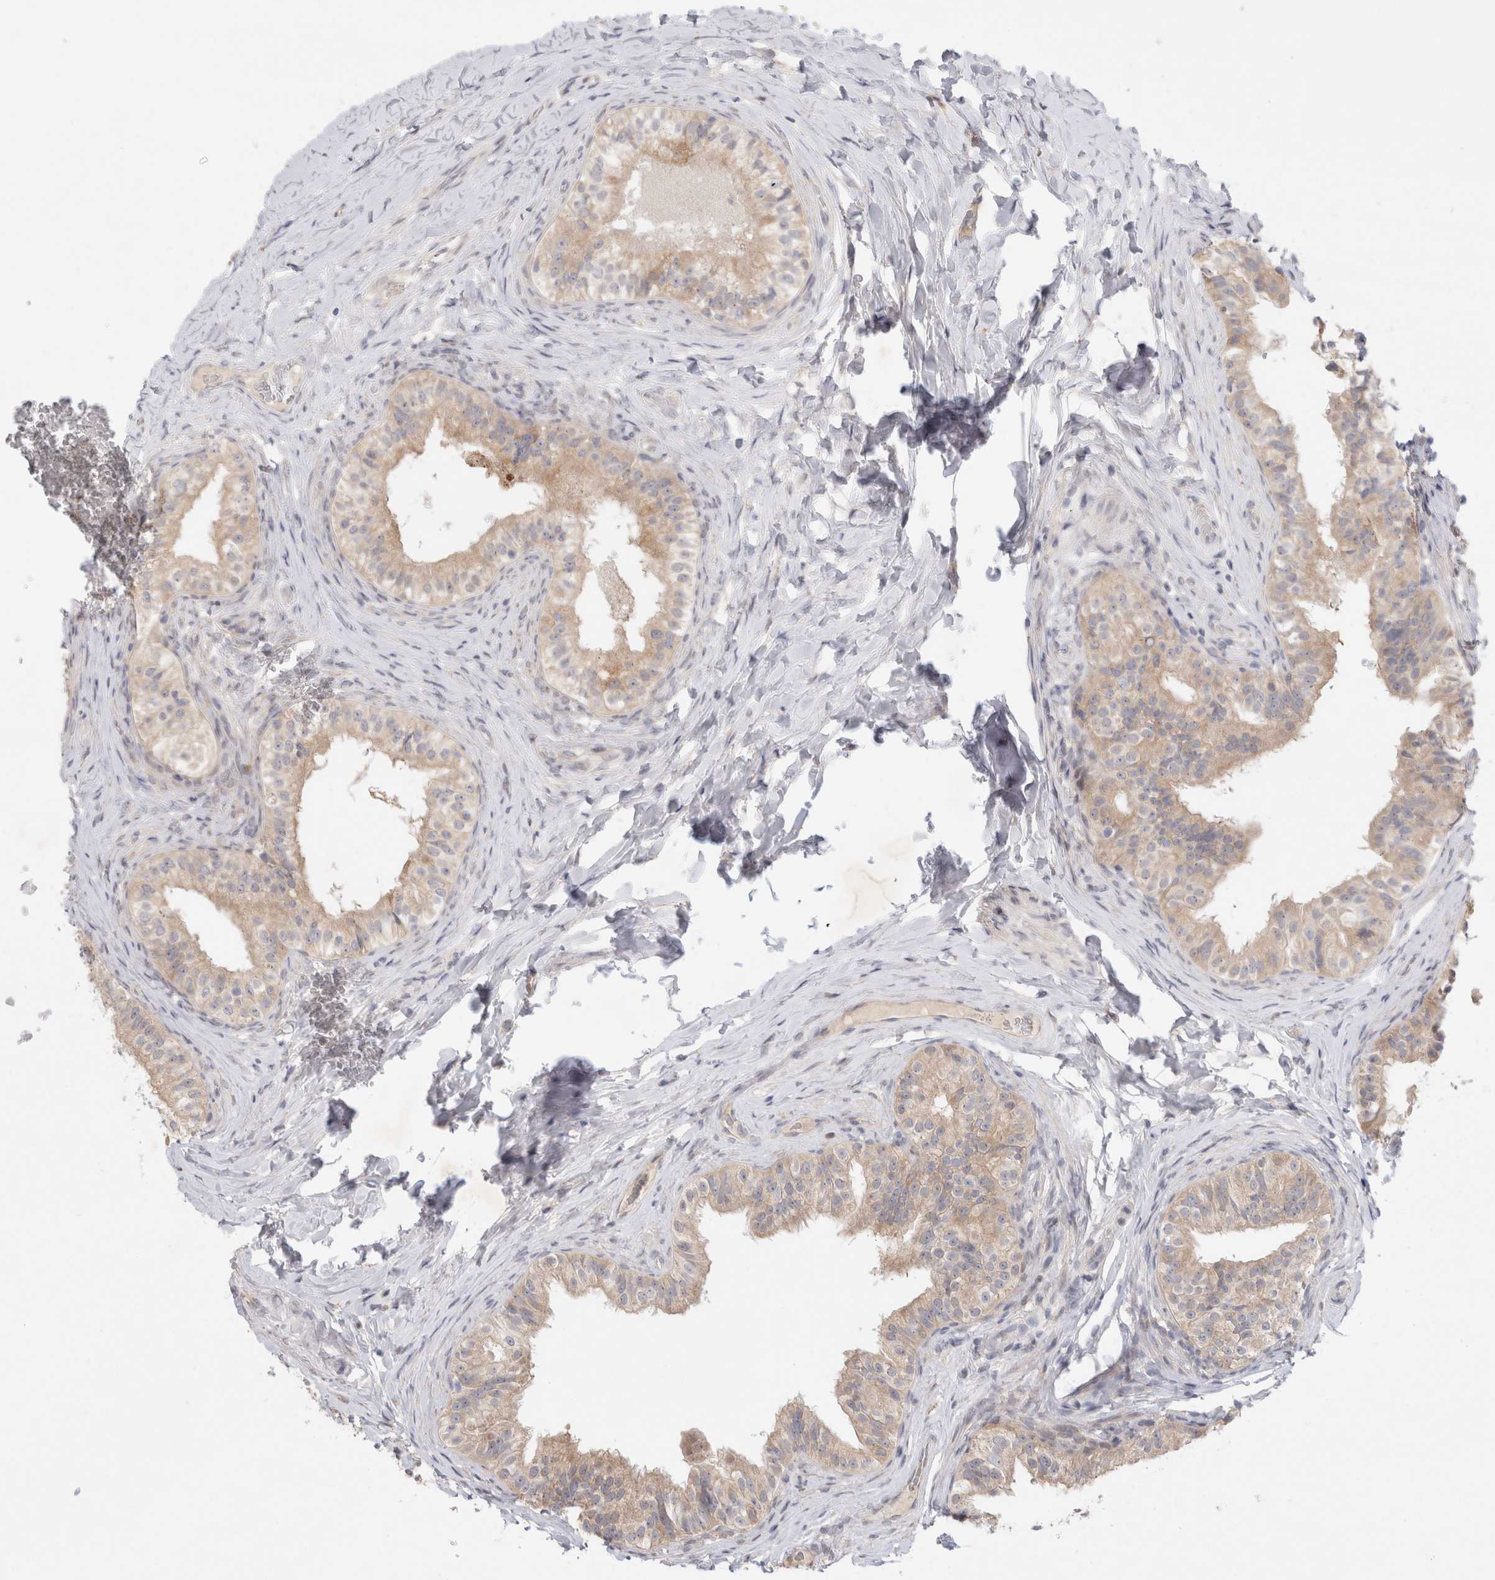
{"staining": {"intensity": "weak", "quantity": ">75%", "location": "cytoplasmic/membranous"}, "tissue": "epididymis", "cell_type": "Glandular cells", "image_type": "normal", "snomed": [{"axis": "morphology", "description": "Normal tissue, NOS"}, {"axis": "topography", "description": "Epididymis"}], "caption": "Protein staining of normal epididymis reveals weak cytoplasmic/membranous positivity in about >75% of glandular cells.", "gene": "NEDD4L", "patient": {"sex": "male", "age": 49}}